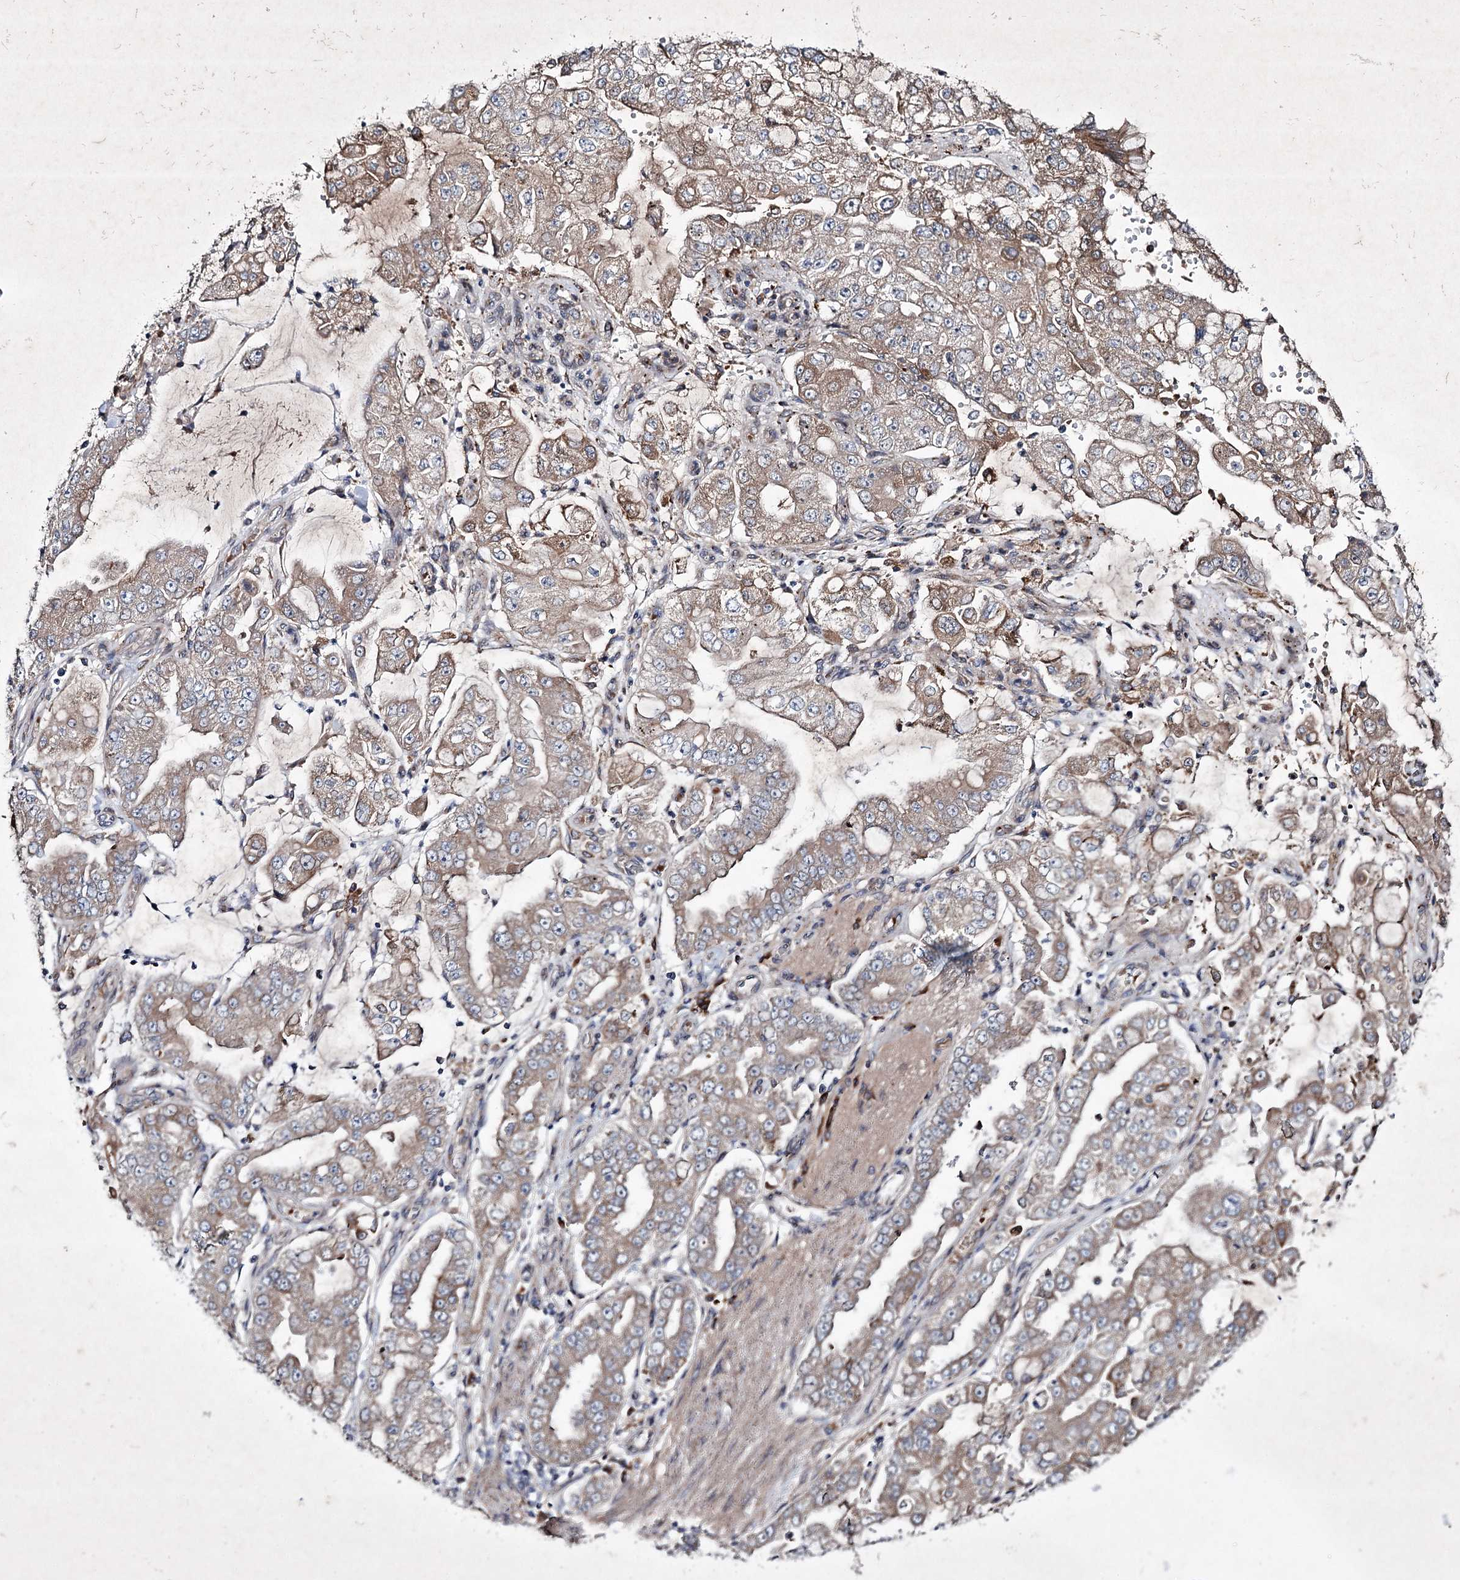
{"staining": {"intensity": "weak", "quantity": ">75%", "location": "cytoplasmic/membranous"}, "tissue": "stomach cancer", "cell_type": "Tumor cells", "image_type": "cancer", "snomed": [{"axis": "morphology", "description": "Adenocarcinoma, NOS"}, {"axis": "topography", "description": "Stomach"}], "caption": "About >75% of tumor cells in stomach adenocarcinoma demonstrate weak cytoplasmic/membranous protein expression as visualized by brown immunohistochemical staining.", "gene": "ALG9", "patient": {"sex": "male", "age": 76}}